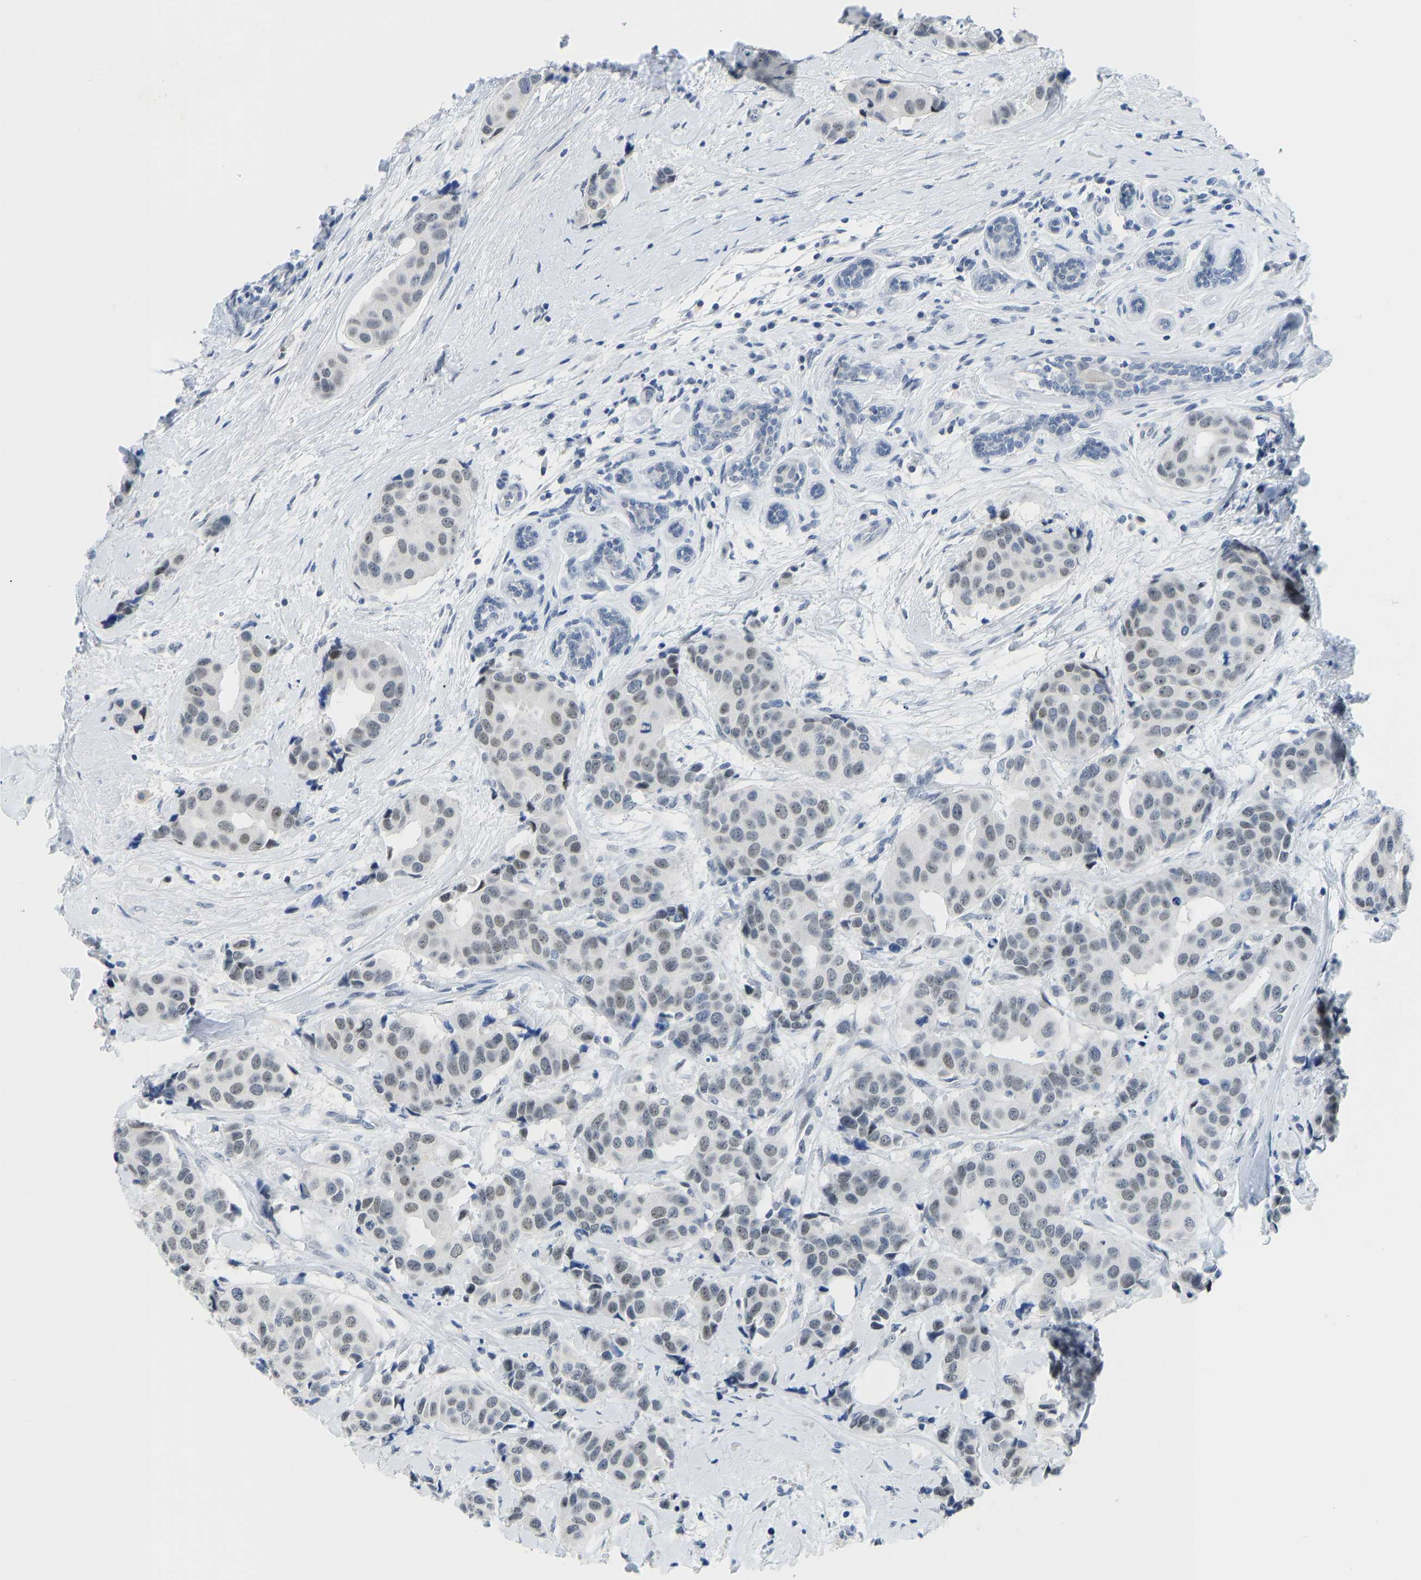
{"staining": {"intensity": "negative", "quantity": "none", "location": "none"}, "tissue": "breast cancer", "cell_type": "Tumor cells", "image_type": "cancer", "snomed": [{"axis": "morphology", "description": "Normal tissue, NOS"}, {"axis": "morphology", "description": "Duct carcinoma"}, {"axis": "topography", "description": "Breast"}], "caption": "Immunohistochemical staining of invasive ductal carcinoma (breast) displays no significant positivity in tumor cells.", "gene": "TXNDC2", "patient": {"sex": "female", "age": 39}}